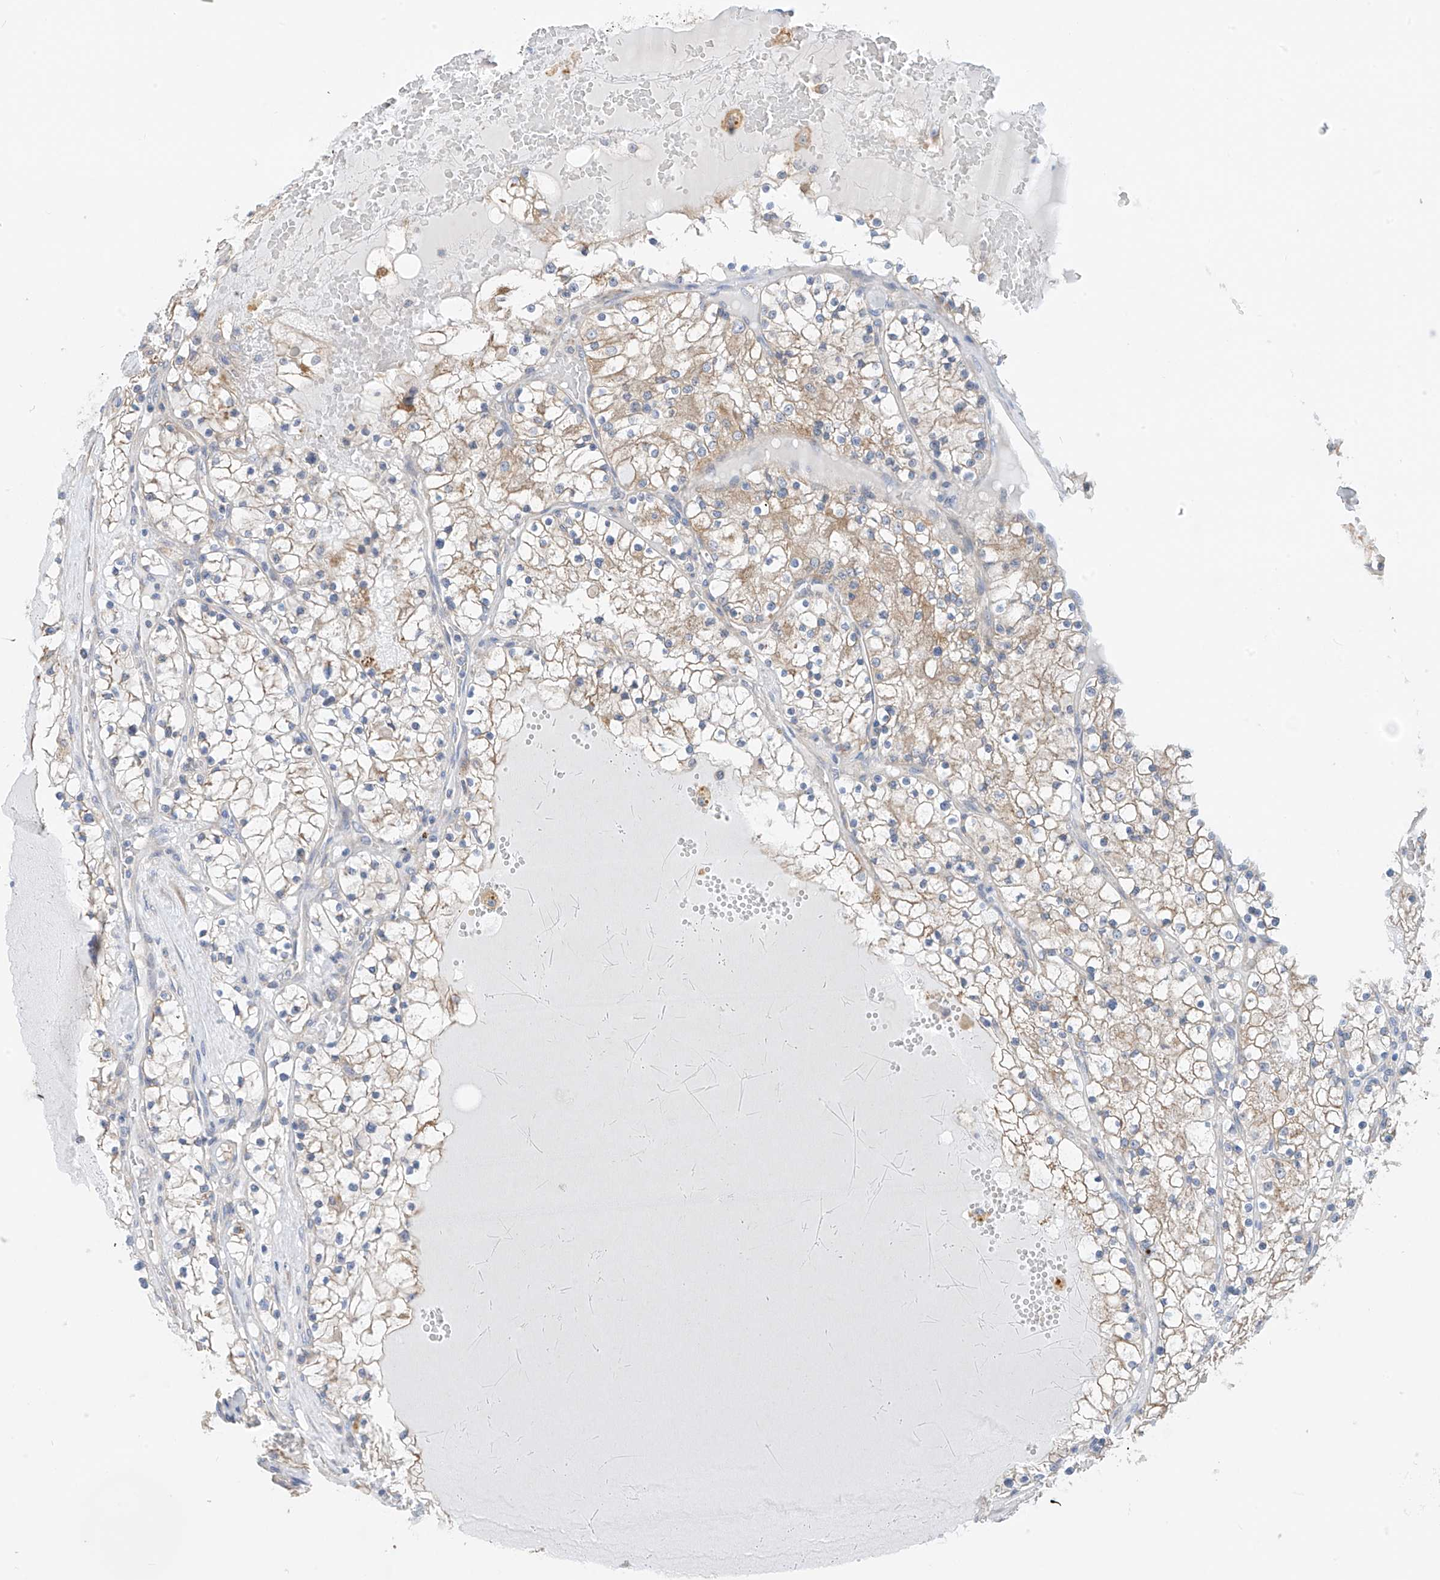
{"staining": {"intensity": "moderate", "quantity": "<25%", "location": "cytoplasmic/membranous"}, "tissue": "renal cancer", "cell_type": "Tumor cells", "image_type": "cancer", "snomed": [{"axis": "morphology", "description": "Normal tissue, NOS"}, {"axis": "morphology", "description": "Adenocarcinoma, NOS"}, {"axis": "topography", "description": "Kidney"}], "caption": "A photomicrograph of human renal adenocarcinoma stained for a protein shows moderate cytoplasmic/membranous brown staining in tumor cells.", "gene": "REC8", "patient": {"sex": "male", "age": 68}}